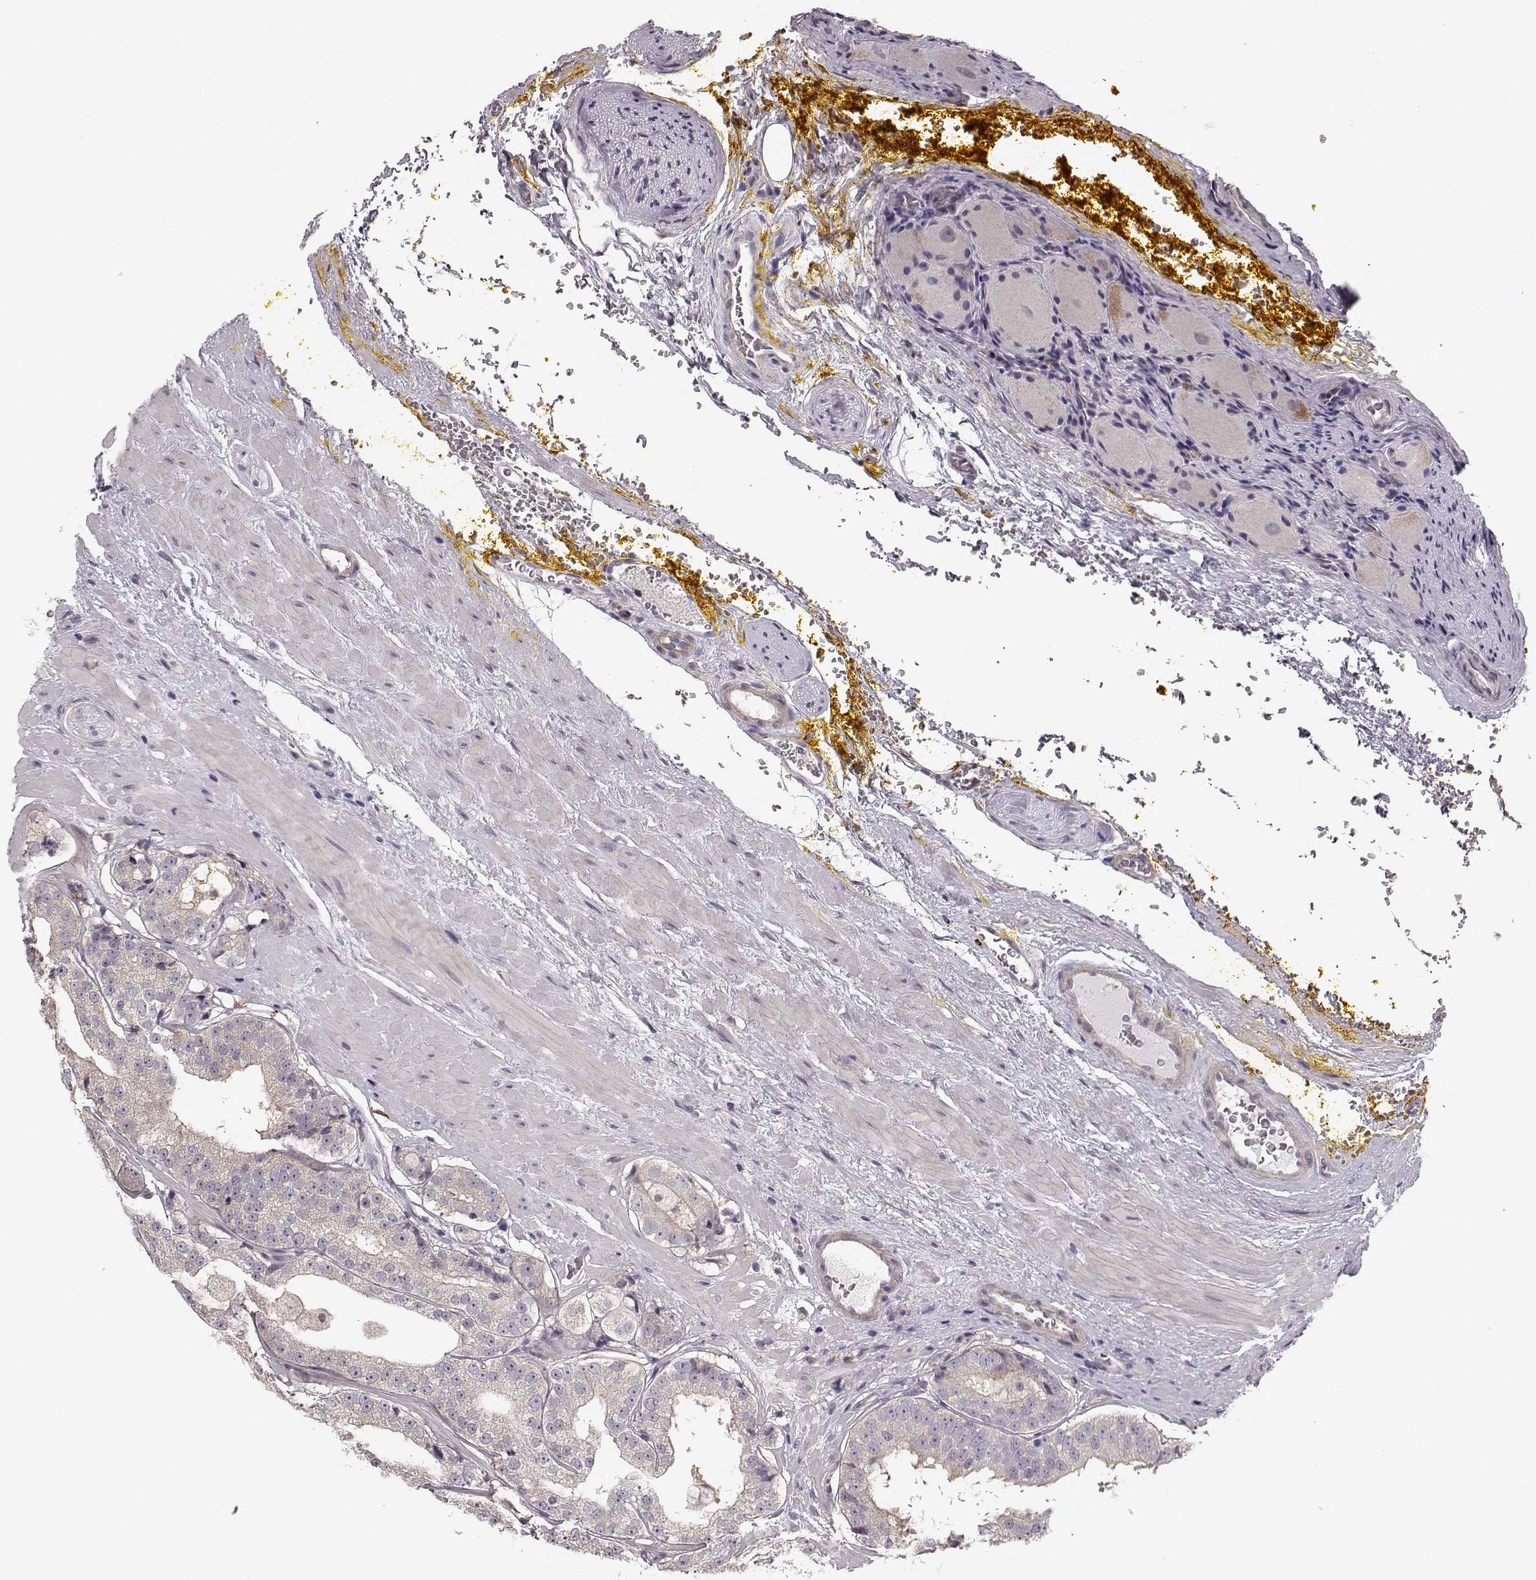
{"staining": {"intensity": "negative", "quantity": "none", "location": "none"}, "tissue": "prostate cancer", "cell_type": "Tumor cells", "image_type": "cancer", "snomed": [{"axis": "morphology", "description": "Adenocarcinoma, Low grade"}, {"axis": "topography", "description": "Prostate"}], "caption": "This is an IHC histopathology image of human prostate low-grade adenocarcinoma. There is no positivity in tumor cells.", "gene": "GPR50", "patient": {"sex": "male", "age": 60}}